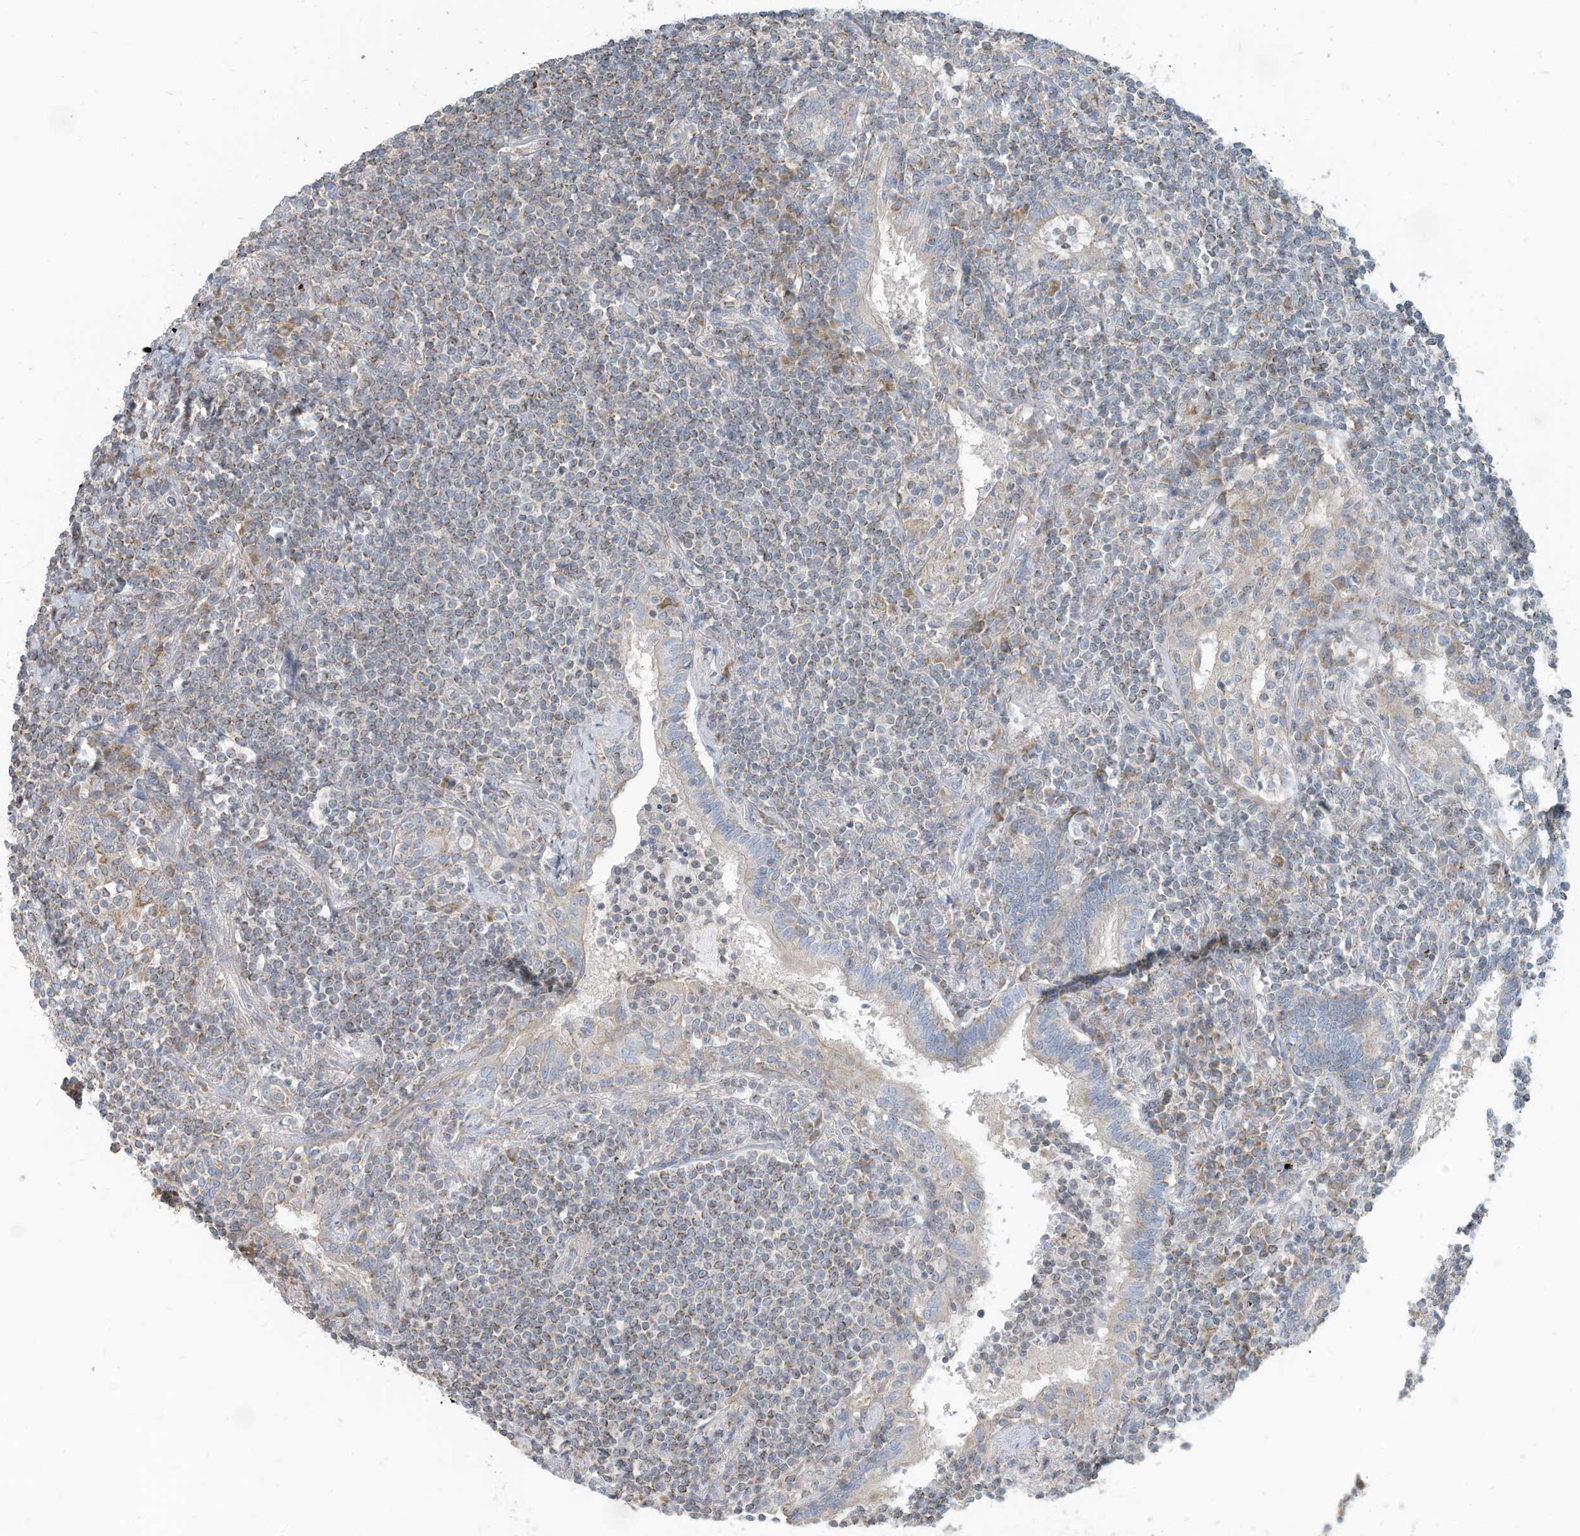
{"staining": {"intensity": "weak", "quantity": "25%-75%", "location": "cytoplasmic/membranous"}, "tissue": "lymphoma", "cell_type": "Tumor cells", "image_type": "cancer", "snomed": [{"axis": "morphology", "description": "Malignant lymphoma, non-Hodgkin's type, Low grade"}, {"axis": "topography", "description": "Lung"}], "caption": "IHC photomicrograph of lymphoma stained for a protein (brown), which exhibits low levels of weak cytoplasmic/membranous positivity in approximately 25%-75% of tumor cells.", "gene": "GTPBP2", "patient": {"sex": "female", "age": 71}}